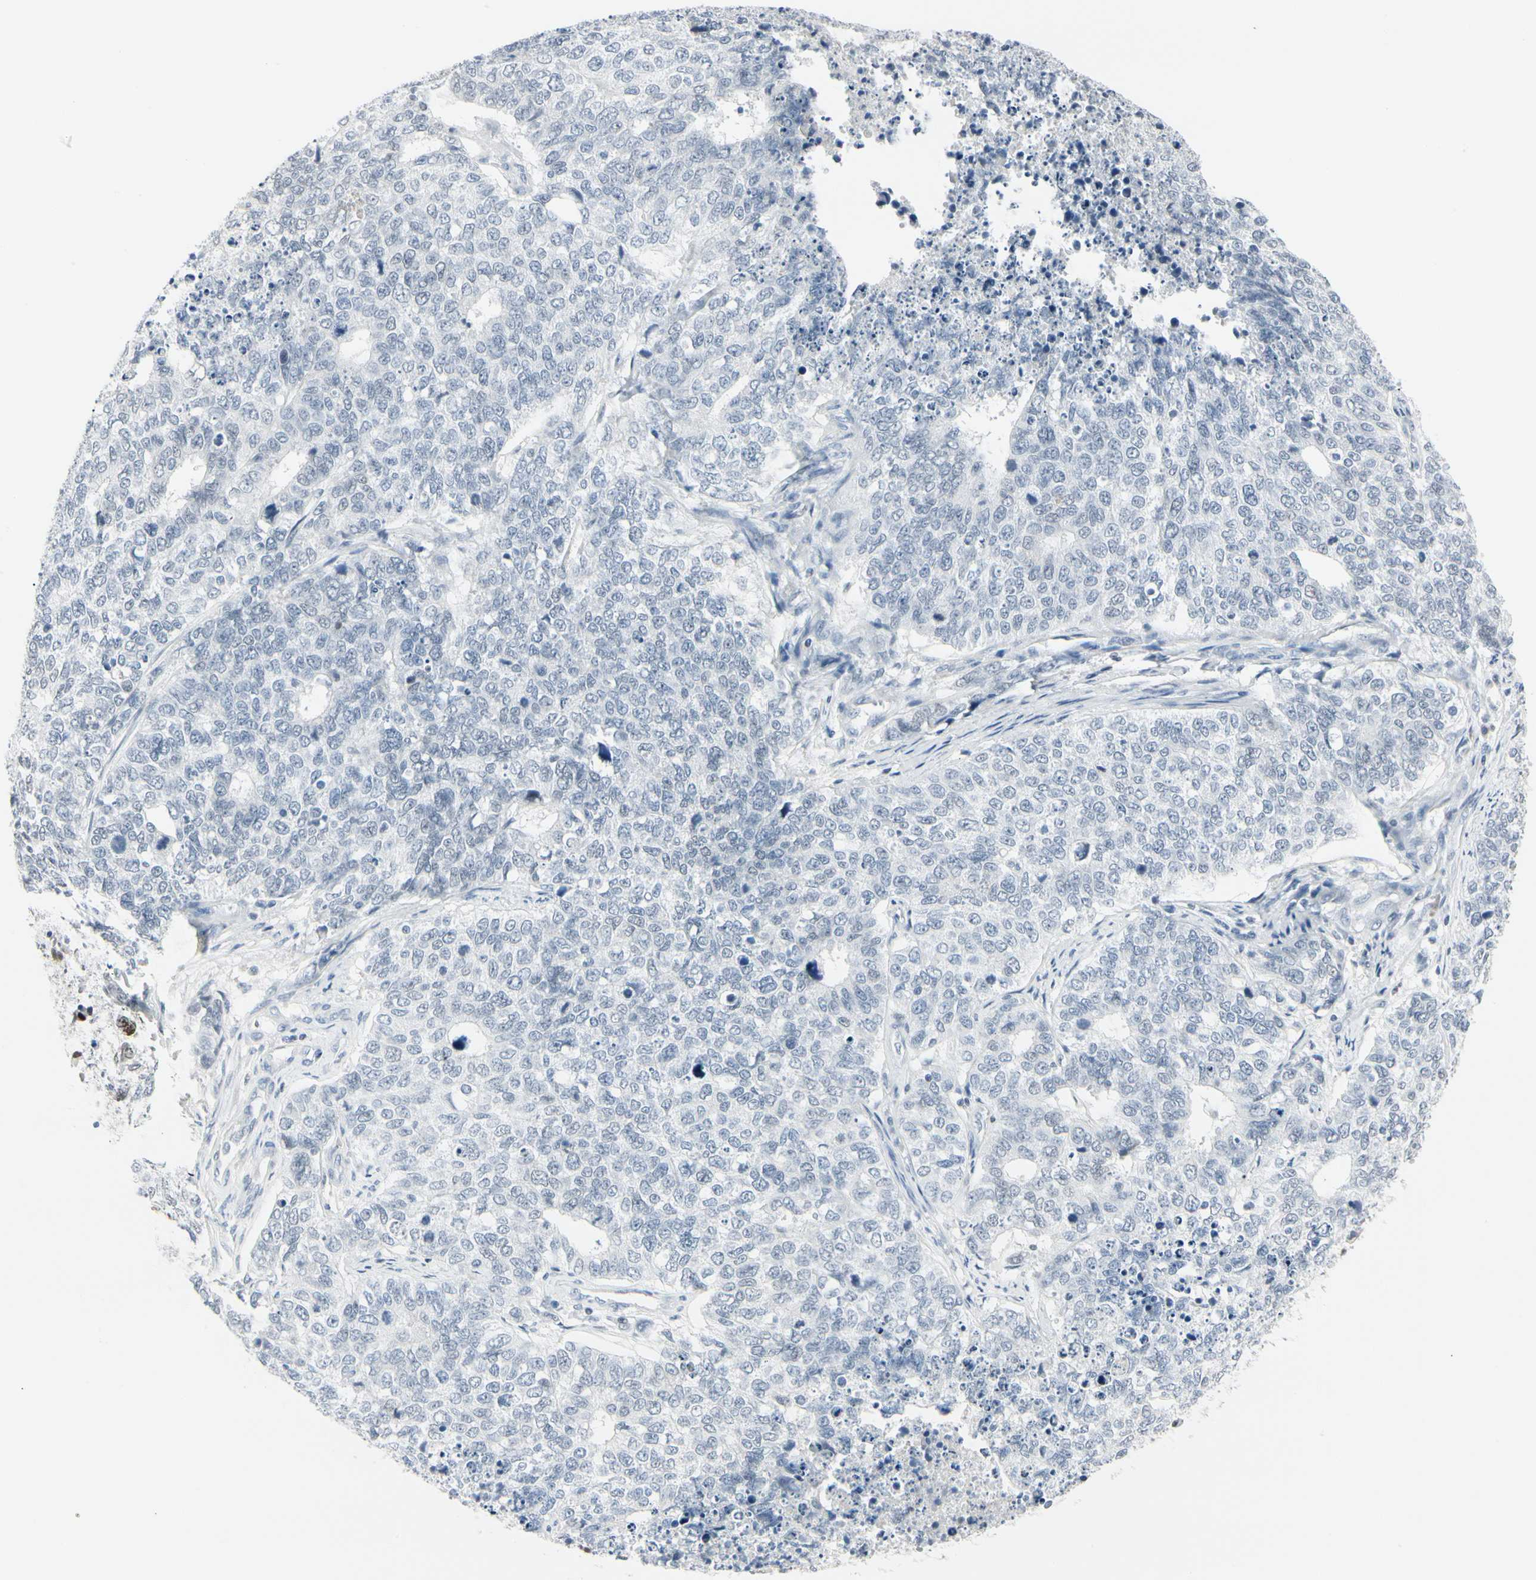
{"staining": {"intensity": "negative", "quantity": "none", "location": "none"}, "tissue": "cervical cancer", "cell_type": "Tumor cells", "image_type": "cancer", "snomed": [{"axis": "morphology", "description": "Squamous cell carcinoma, NOS"}, {"axis": "topography", "description": "Cervix"}], "caption": "IHC histopathology image of human cervical cancer (squamous cell carcinoma) stained for a protein (brown), which reveals no positivity in tumor cells.", "gene": "ZBTB7B", "patient": {"sex": "female", "age": 63}}